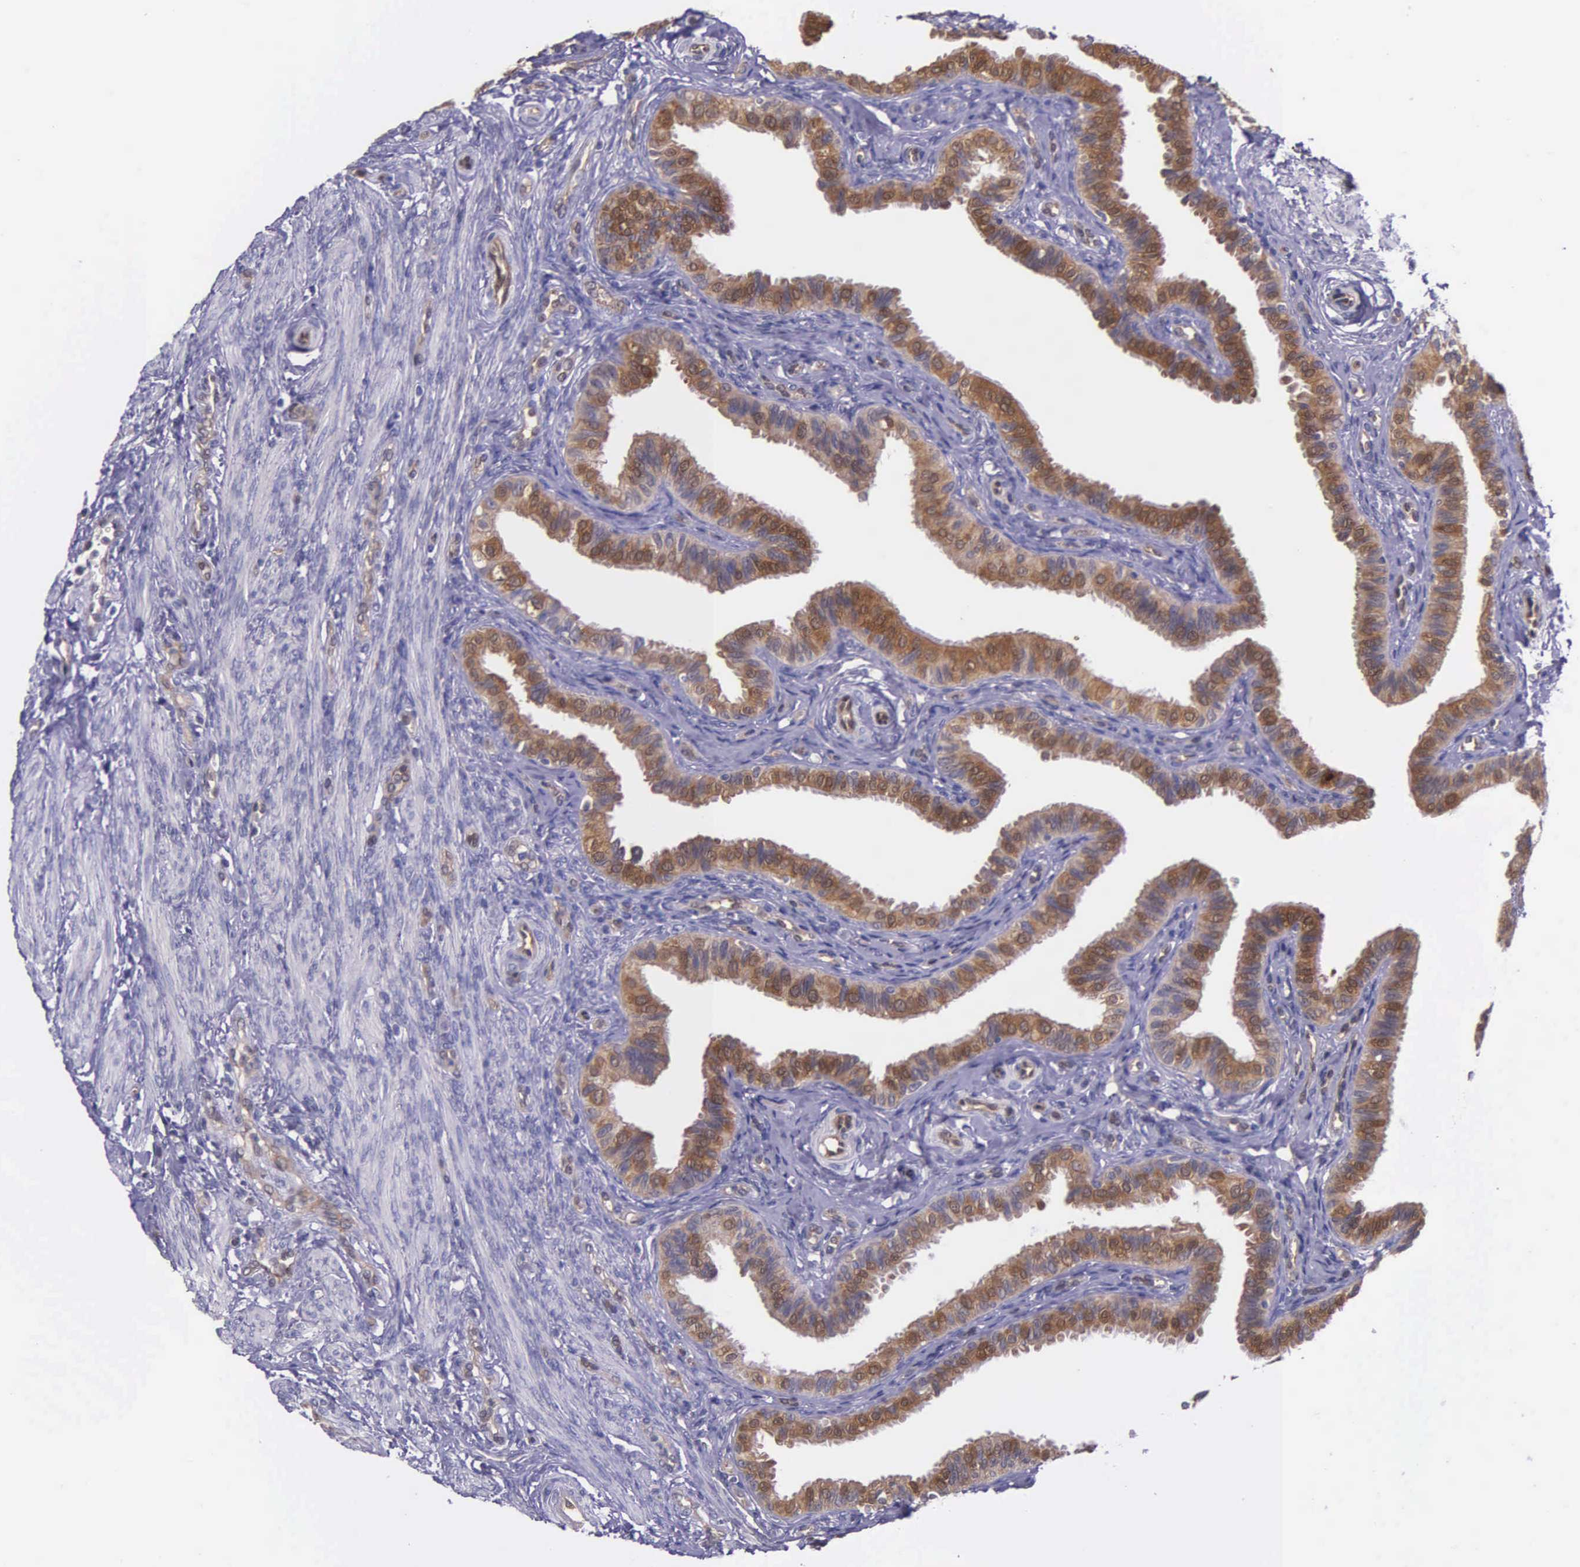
{"staining": {"intensity": "moderate", "quantity": ">75%", "location": "cytoplasmic/membranous"}, "tissue": "fallopian tube", "cell_type": "Glandular cells", "image_type": "normal", "snomed": [{"axis": "morphology", "description": "Normal tissue, NOS"}, {"axis": "topography", "description": "Fallopian tube"}], "caption": "The image displays immunohistochemical staining of benign fallopian tube. There is moderate cytoplasmic/membranous positivity is seen in approximately >75% of glandular cells. The staining was performed using DAB, with brown indicating positive protein expression. Nuclei are stained blue with hematoxylin.", "gene": "GMPR2", "patient": {"sex": "female", "age": 42}}